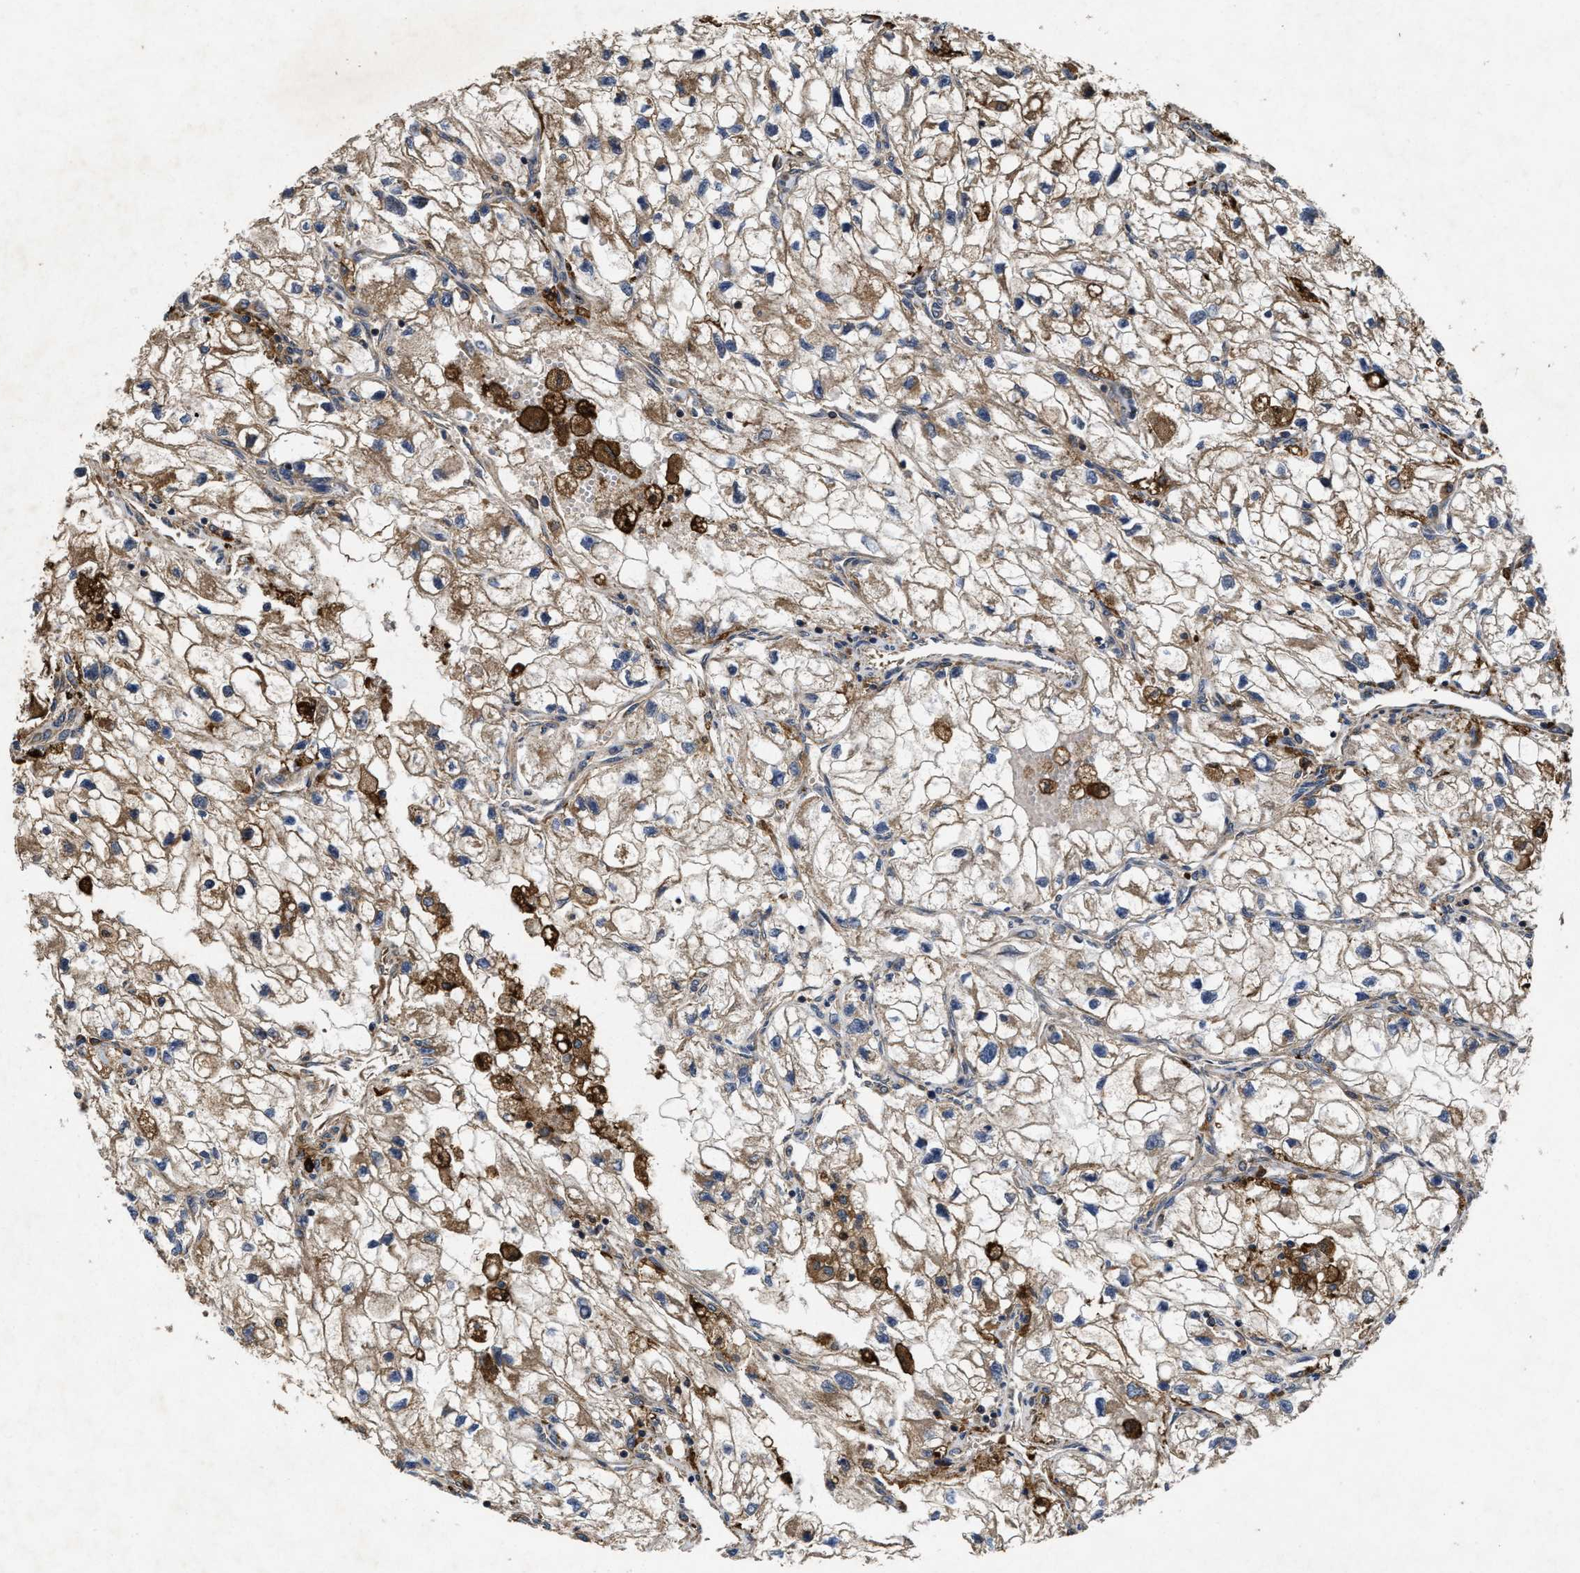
{"staining": {"intensity": "weak", "quantity": ">75%", "location": "cytoplasmic/membranous"}, "tissue": "renal cancer", "cell_type": "Tumor cells", "image_type": "cancer", "snomed": [{"axis": "morphology", "description": "Adenocarcinoma, NOS"}, {"axis": "topography", "description": "Kidney"}], "caption": "Weak cytoplasmic/membranous positivity is identified in approximately >75% of tumor cells in adenocarcinoma (renal). (Stains: DAB in brown, nuclei in blue, Microscopy: brightfield microscopy at high magnification).", "gene": "EFNA4", "patient": {"sex": "female", "age": 70}}